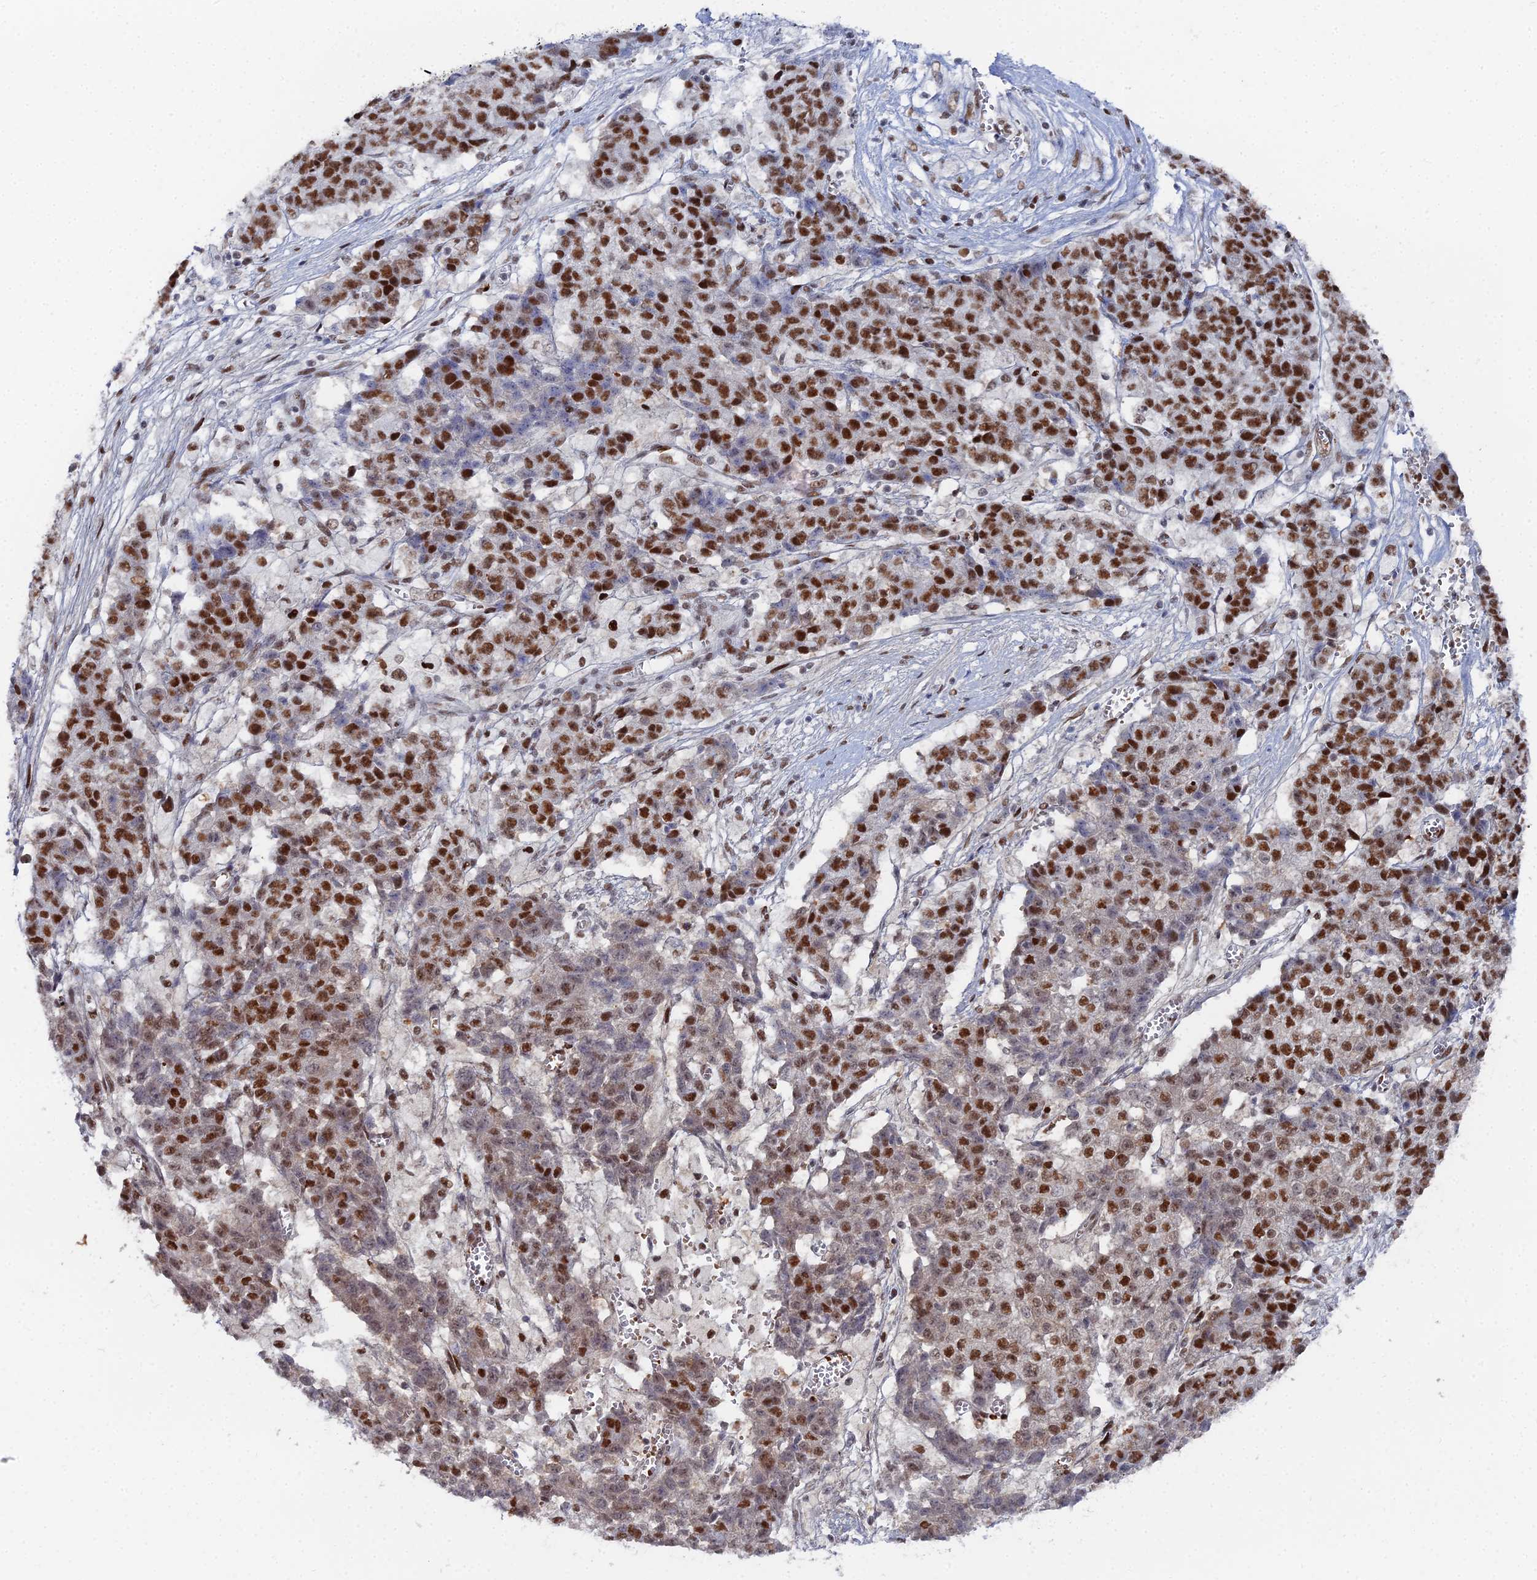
{"staining": {"intensity": "strong", "quantity": ">75%", "location": "nuclear"}, "tissue": "ovarian cancer", "cell_type": "Tumor cells", "image_type": "cancer", "snomed": [{"axis": "morphology", "description": "Carcinoma, endometroid"}, {"axis": "topography", "description": "Ovary"}], "caption": "Protein expression analysis of human ovarian endometroid carcinoma reveals strong nuclear expression in approximately >75% of tumor cells.", "gene": "GSC2", "patient": {"sex": "female", "age": 42}}